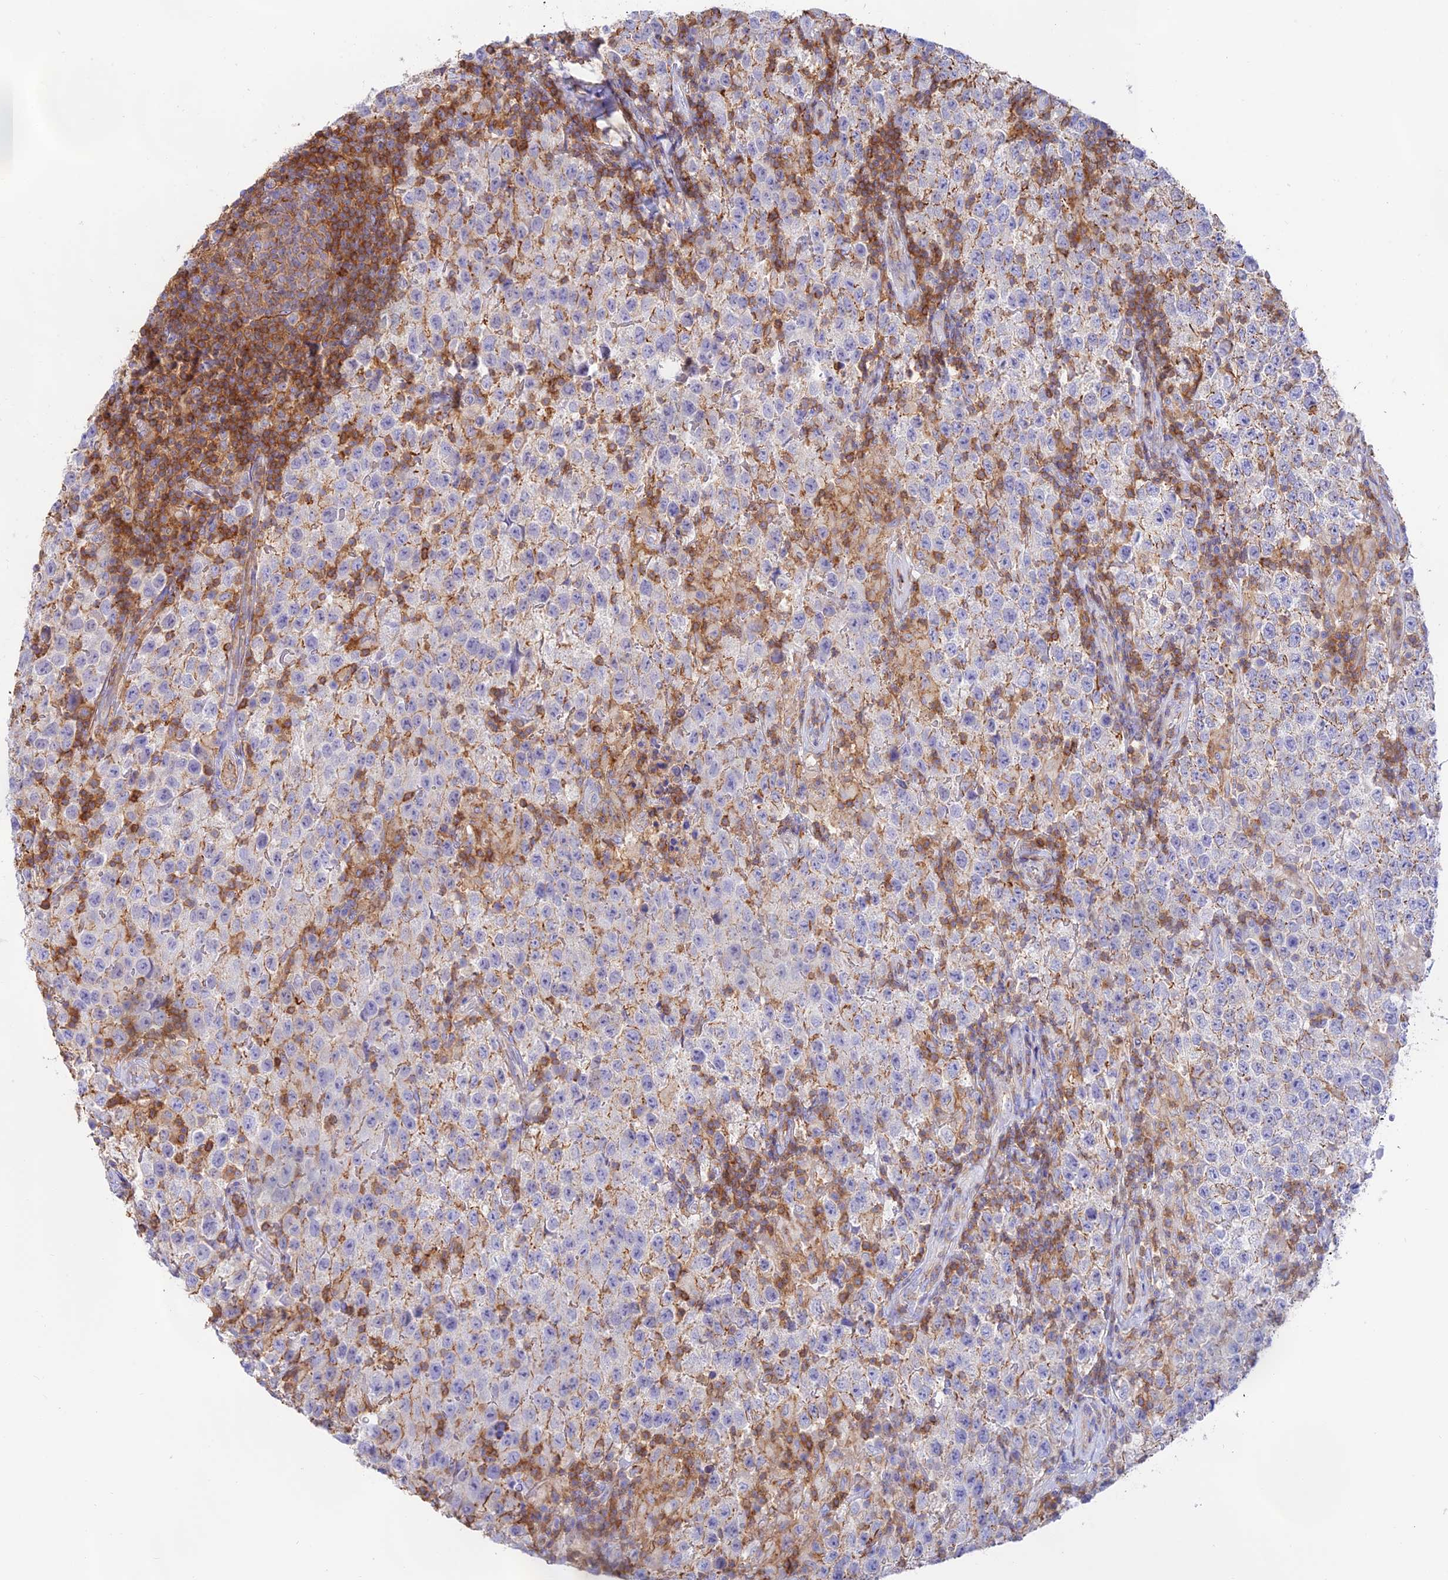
{"staining": {"intensity": "moderate", "quantity": "<25%", "location": "cytoplasmic/membranous"}, "tissue": "testis cancer", "cell_type": "Tumor cells", "image_type": "cancer", "snomed": [{"axis": "morphology", "description": "Seminoma, NOS"}, {"axis": "morphology", "description": "Carcinoma, Embryonal, NOS"}, {"axis": "topography", "description": "Testis"}], "caption": "Moderate cytoplasmic/membranous expression is seen in approximately <25% of tumor cells in seminoma (testis).", "gene": "DENND1C", "patient": {"sex": "male", "age": 41}}